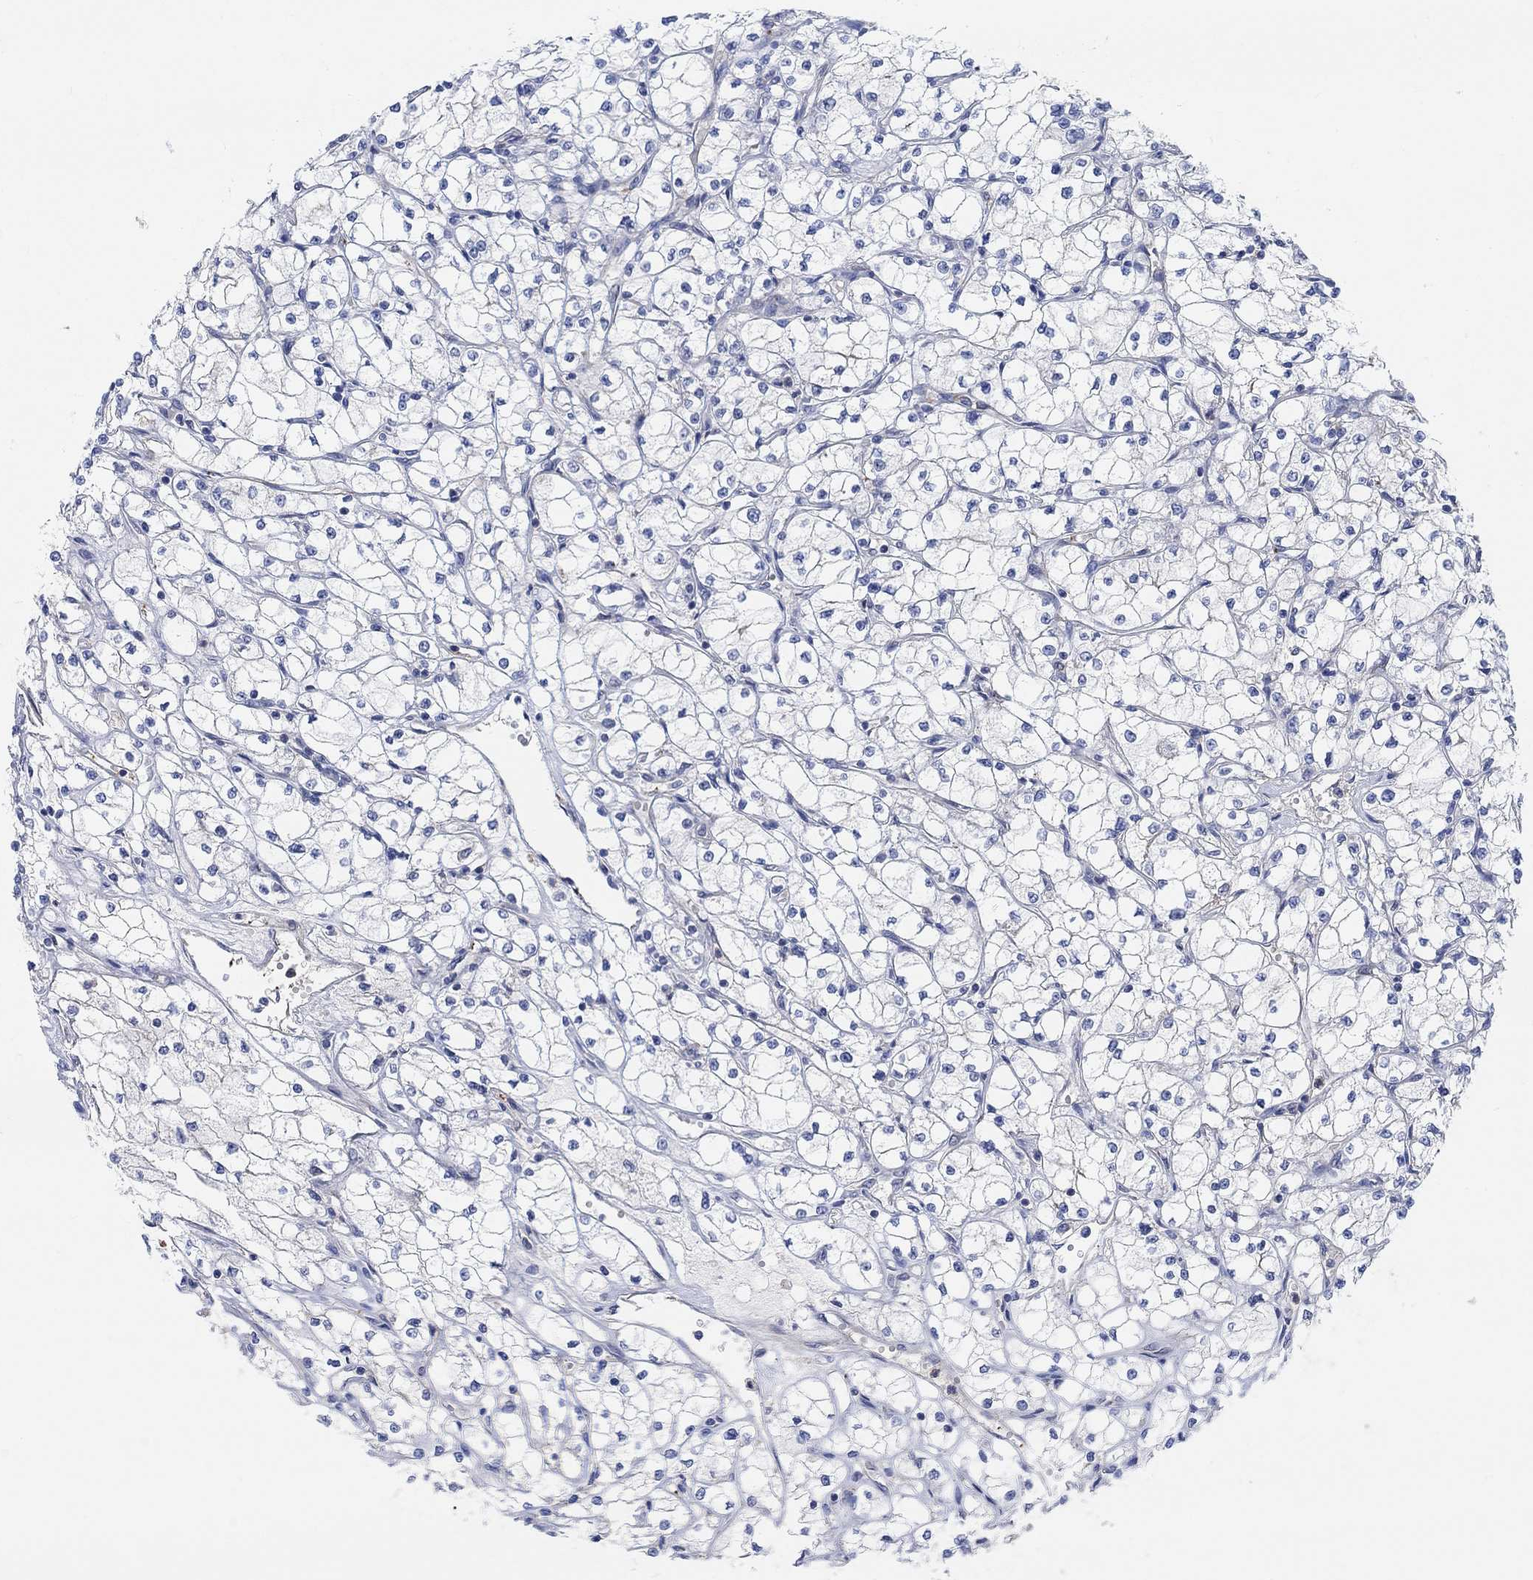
{"staining": {"intensity": "negative", "quantity": "none", "location": "none"}, "tissue": "renal cancer", "cell_type": "Tumor cells", "image_type": "cancer", "snomed": [{"axis": "morphology", "description": "Adenocarcinoma, NOS"}, {"axis": "topography", "description": "Kidney"}], "caption": "Protein analysis of renal cancer (adenocarcinoma) reveals no significant positivity in tumor cells.", "gene": "PMFBP1", "patient": {"sex": "male", "age": 67}}